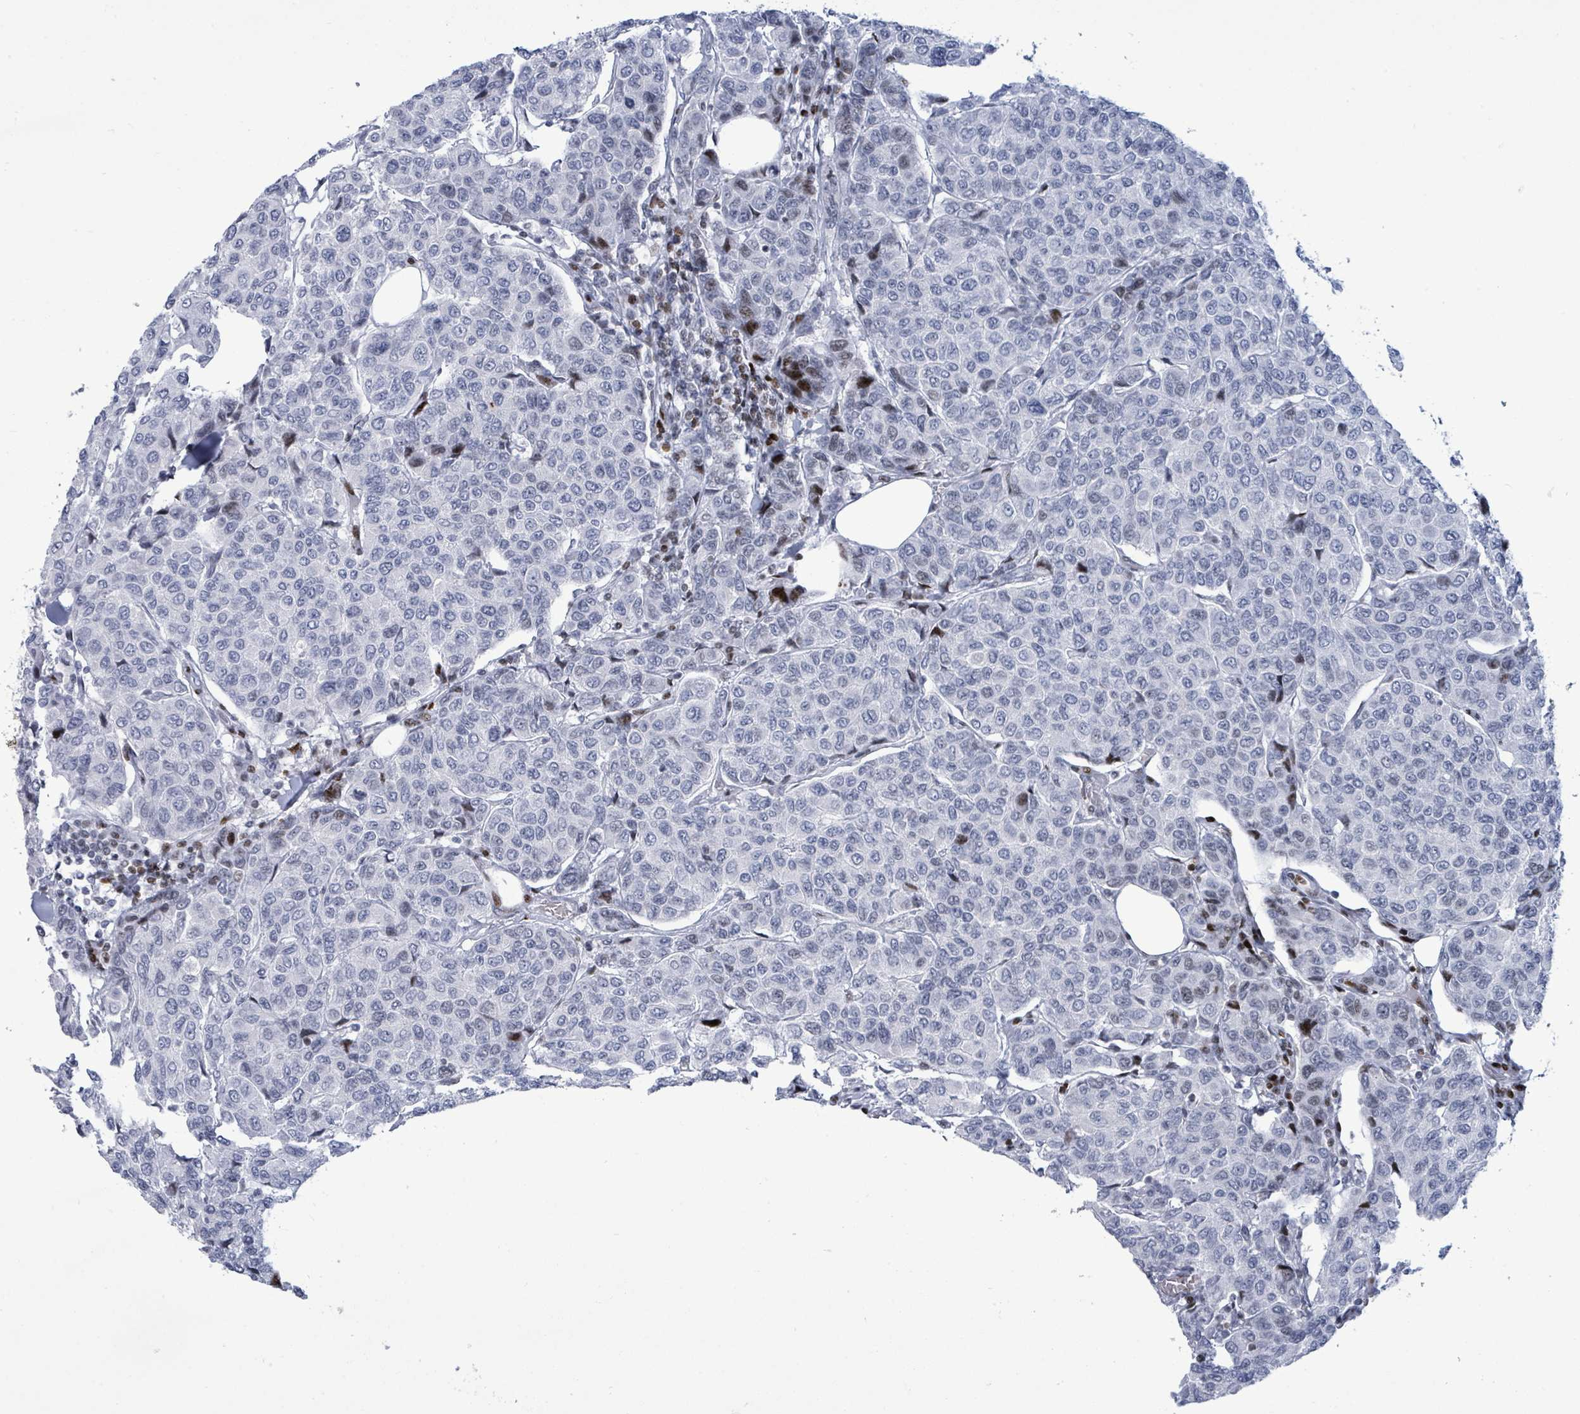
{"staining": {"intensity": "negative", "quantity": "none", "location": "none"}, "tissue": "breast cancer", "cell_type": "Tumor cells", "image_type": "cancer", "snomed": [{"axis": "morphology", "description": "Duct carcinoma"}, {"axis": "topography", "description": "Breast"}], "caption": "This is an IHC histopathology image of invasive ductal carcinoma (breast). There is no expression in tumor cells.", "gene": "MALL", "patient": {"sex": "female", "age": 55}}